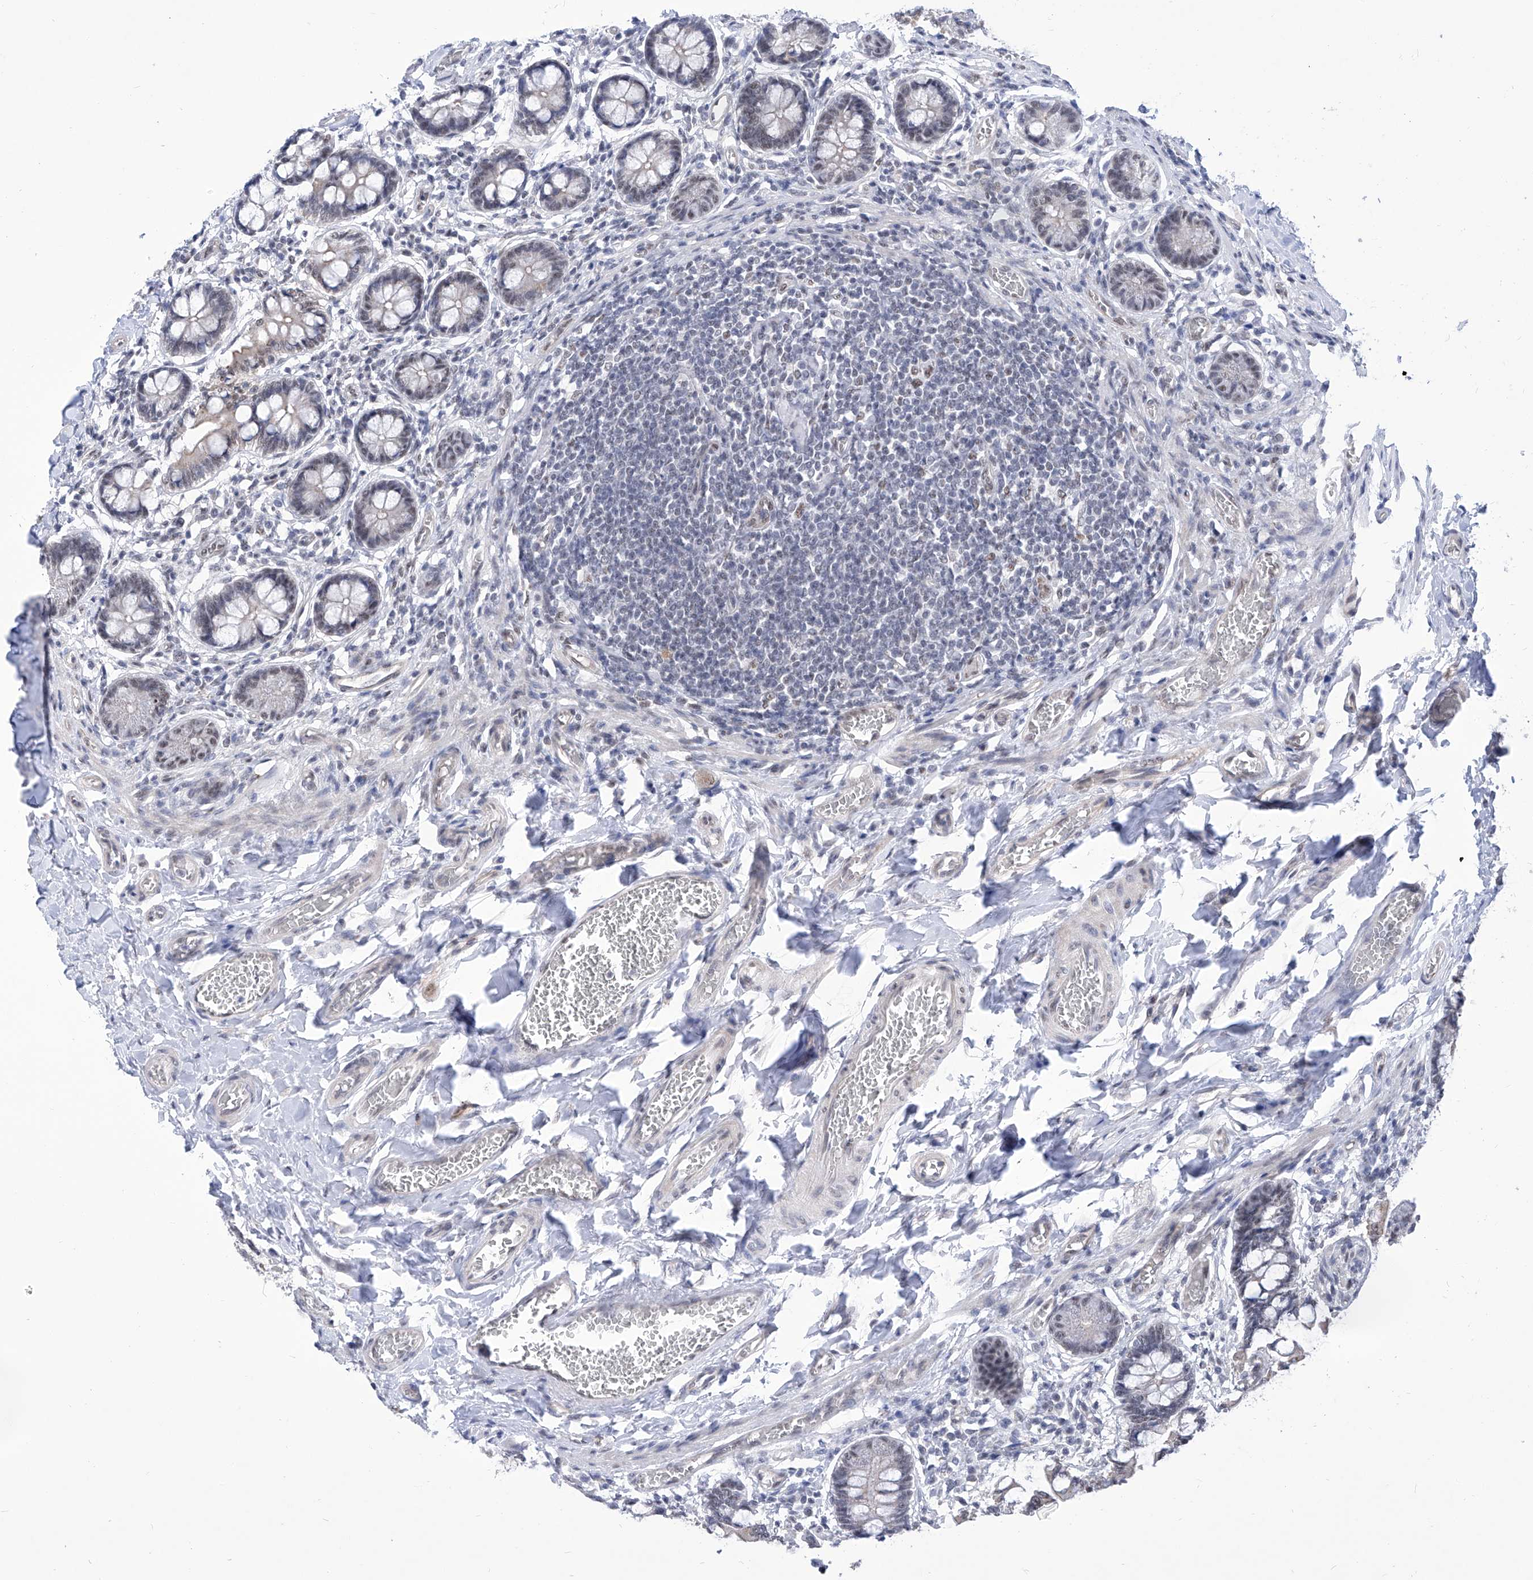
{"staining": {"intensity": "weak", "quantity": "<25%", "location": "cytoplasmic/membranous,nuclear"}, "tissue": "small intestine", "cell_type": "Glandular cells", "image_type": "normal", "snomed": [{"axis": "morphology", "description": "Normal tissue, NOS"}, {"axis": "topography", "description": "Small intestine"}], "caption": "Glandular cells show no significant protein staining in unremarkable small intestine. Brightfield microscopy of IHC stained with DAB (brown) and hematoxylin (blue), captured at high magnification.", "gene": "SART1", "patient": {"sex": "male", "age": 52}}